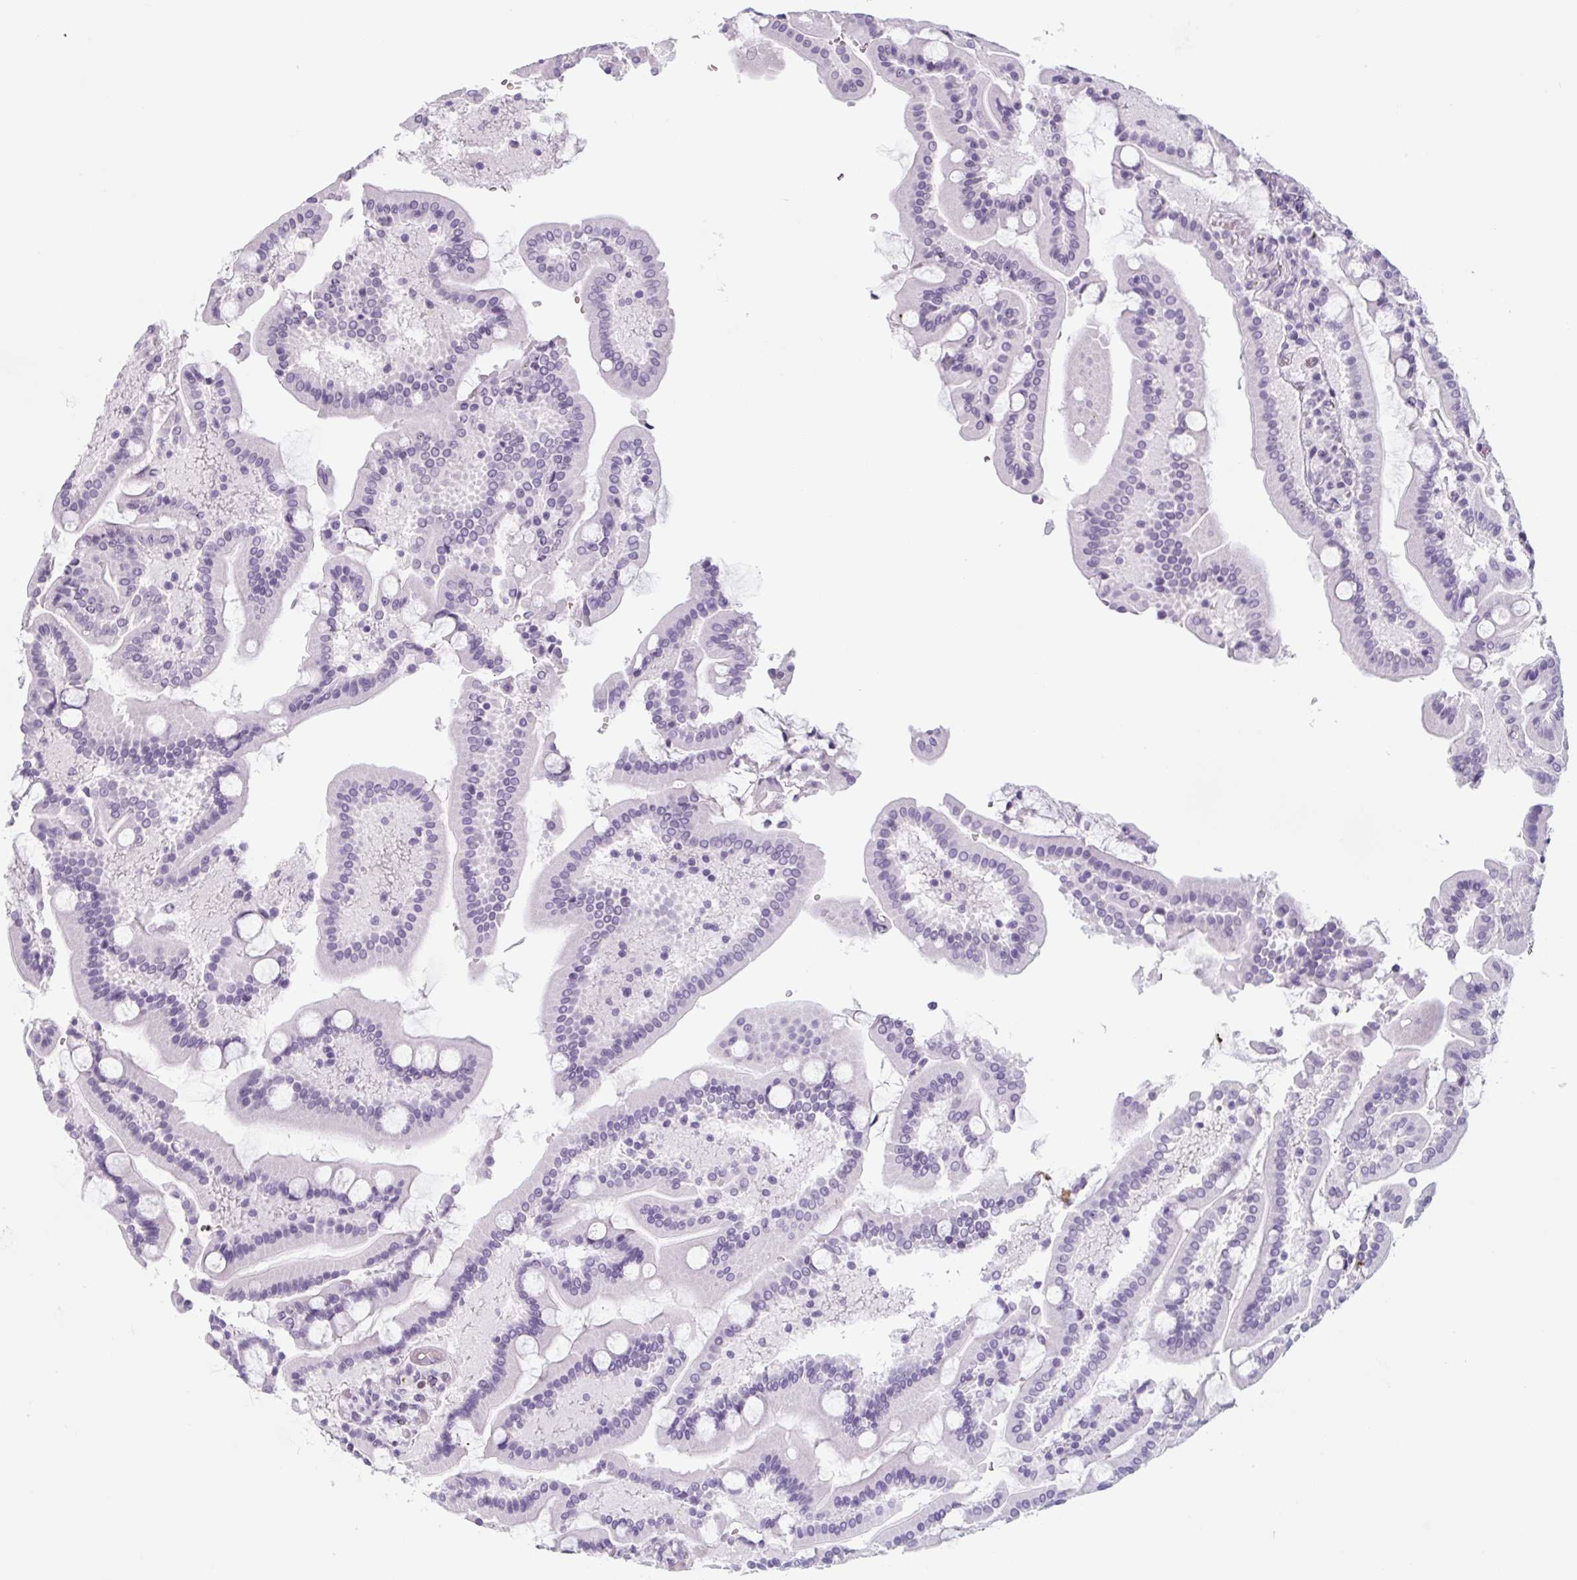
{"staining": {"intensity": "strong", "quantity": "<25%", "location": "cytoplasmic/membranous"}, "tissue": "duodenum", "cell_type": "Glandular cells", "image_type": "normal", "snomed": [{"axis": "morphology", "description": "Normal tissue, NOS"}, {"axis": "topography", "description": "Duodenum"}], "caption": "Strong cytoplasmic/membranous staining for a protein is seen in approximately <25% of glandular cells of benign duodenum using immunohistochemistry (IHC).", "gene": "TNFRSF8", "patient": {"sex": "male", "age": 55}}